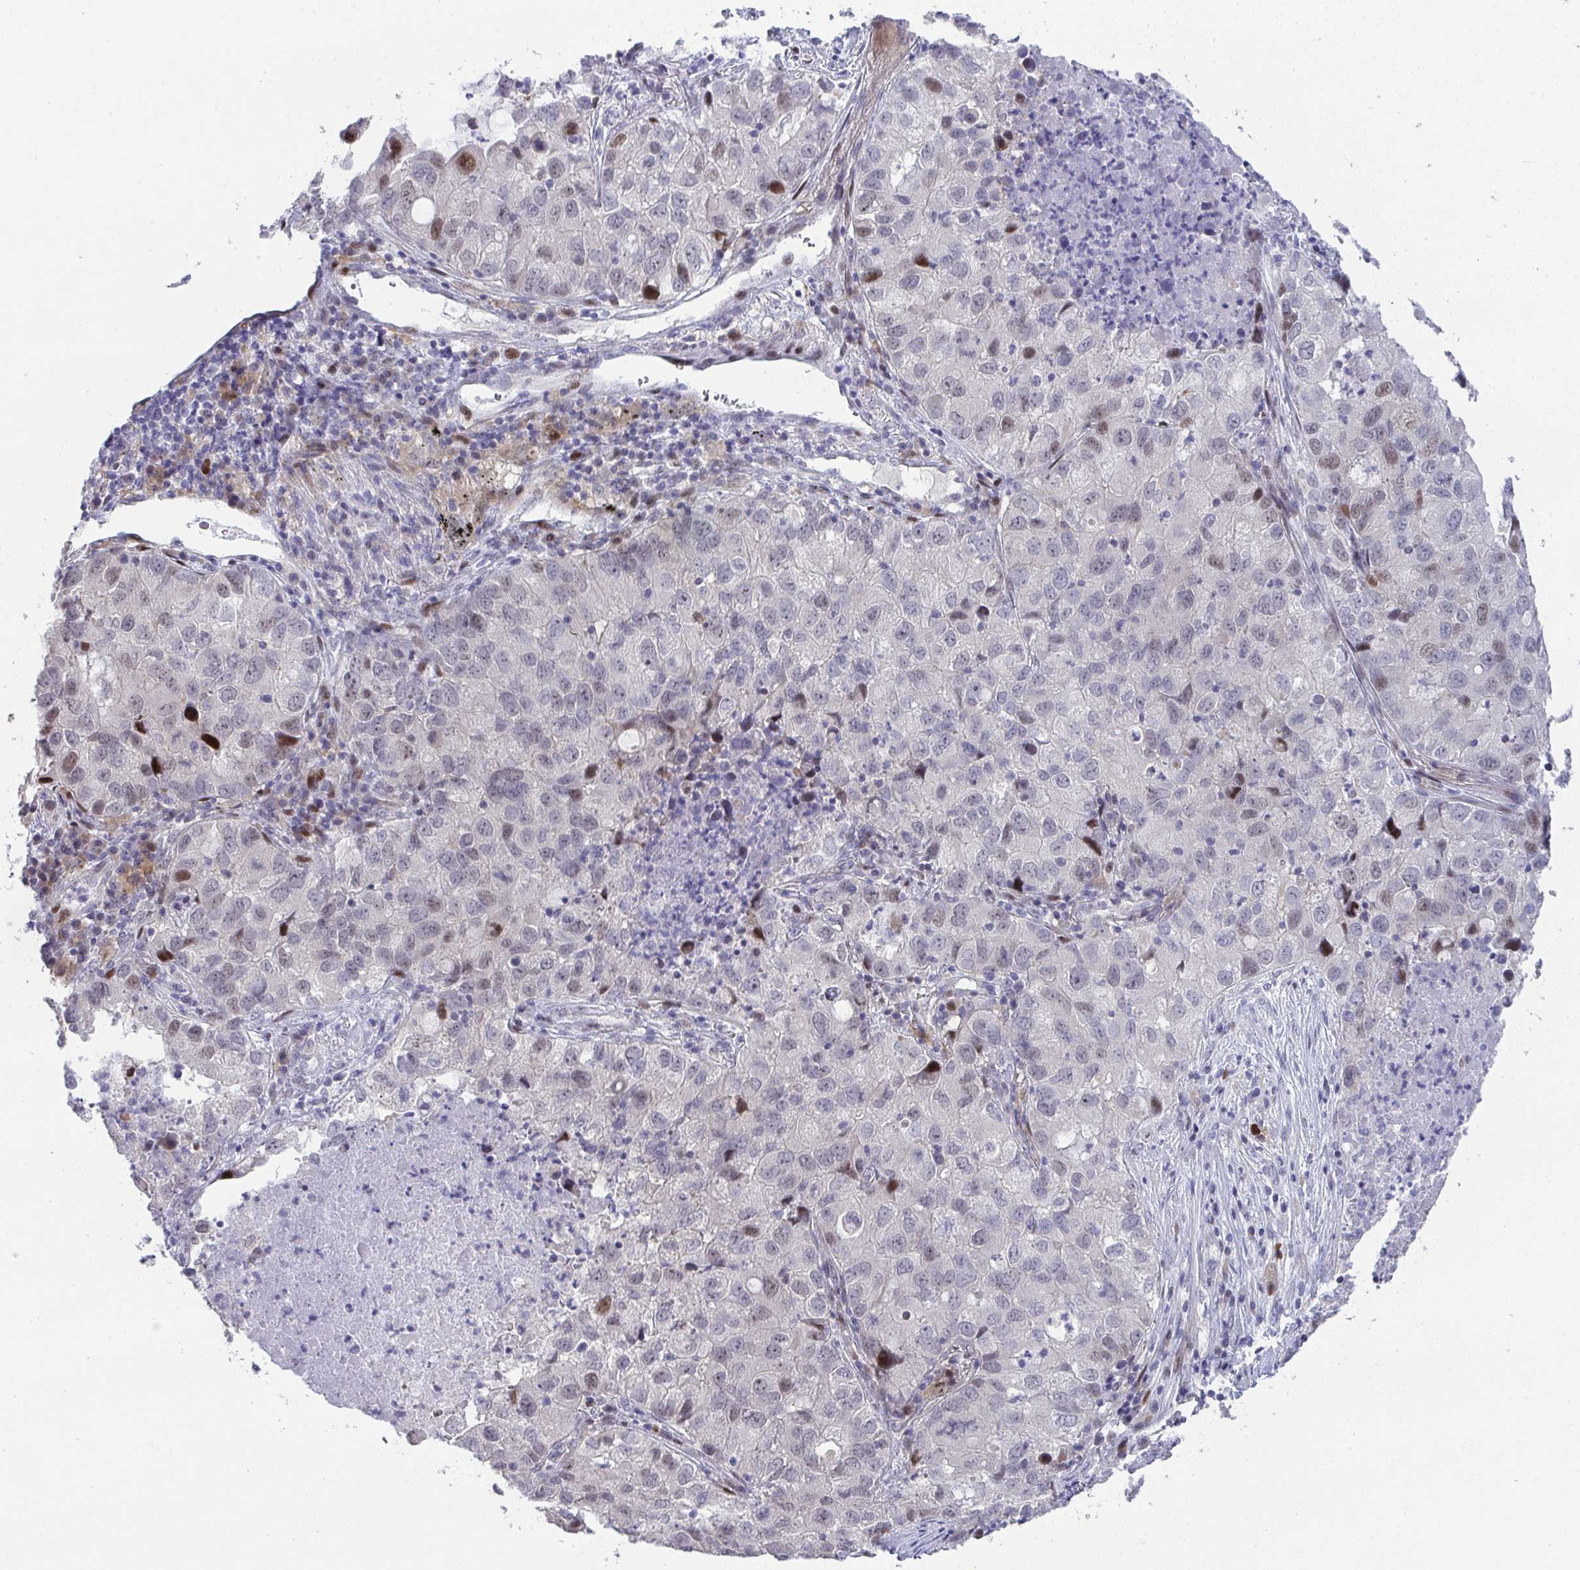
{"staining": {"intensity": "moderate", "quantity": "<25%", "location": "nuclear"}, "tissue": "lung cancer", "cell_type": "Tumor cells", "image_type": "cancer", "snomed": [{"axis": "morphology", "description": "Normal morphology"}, {"axis": "morphology", "description": "Adenocarcinoma, NOS"}, {"axis": "topography", "description": "Lymph node"}, {"axis": "topography", "description": "Lung"}], "caption": "This photomicrograph displays lung adenocarcinoma stained with immunohistochemistry to label a protein in brown. The nuclear of tumor cells show moderate positivity for the protein. Nuclei are counter-stained blue.", "gene": "GALNT16", "patient": {"sex": "female", "age": 51}}